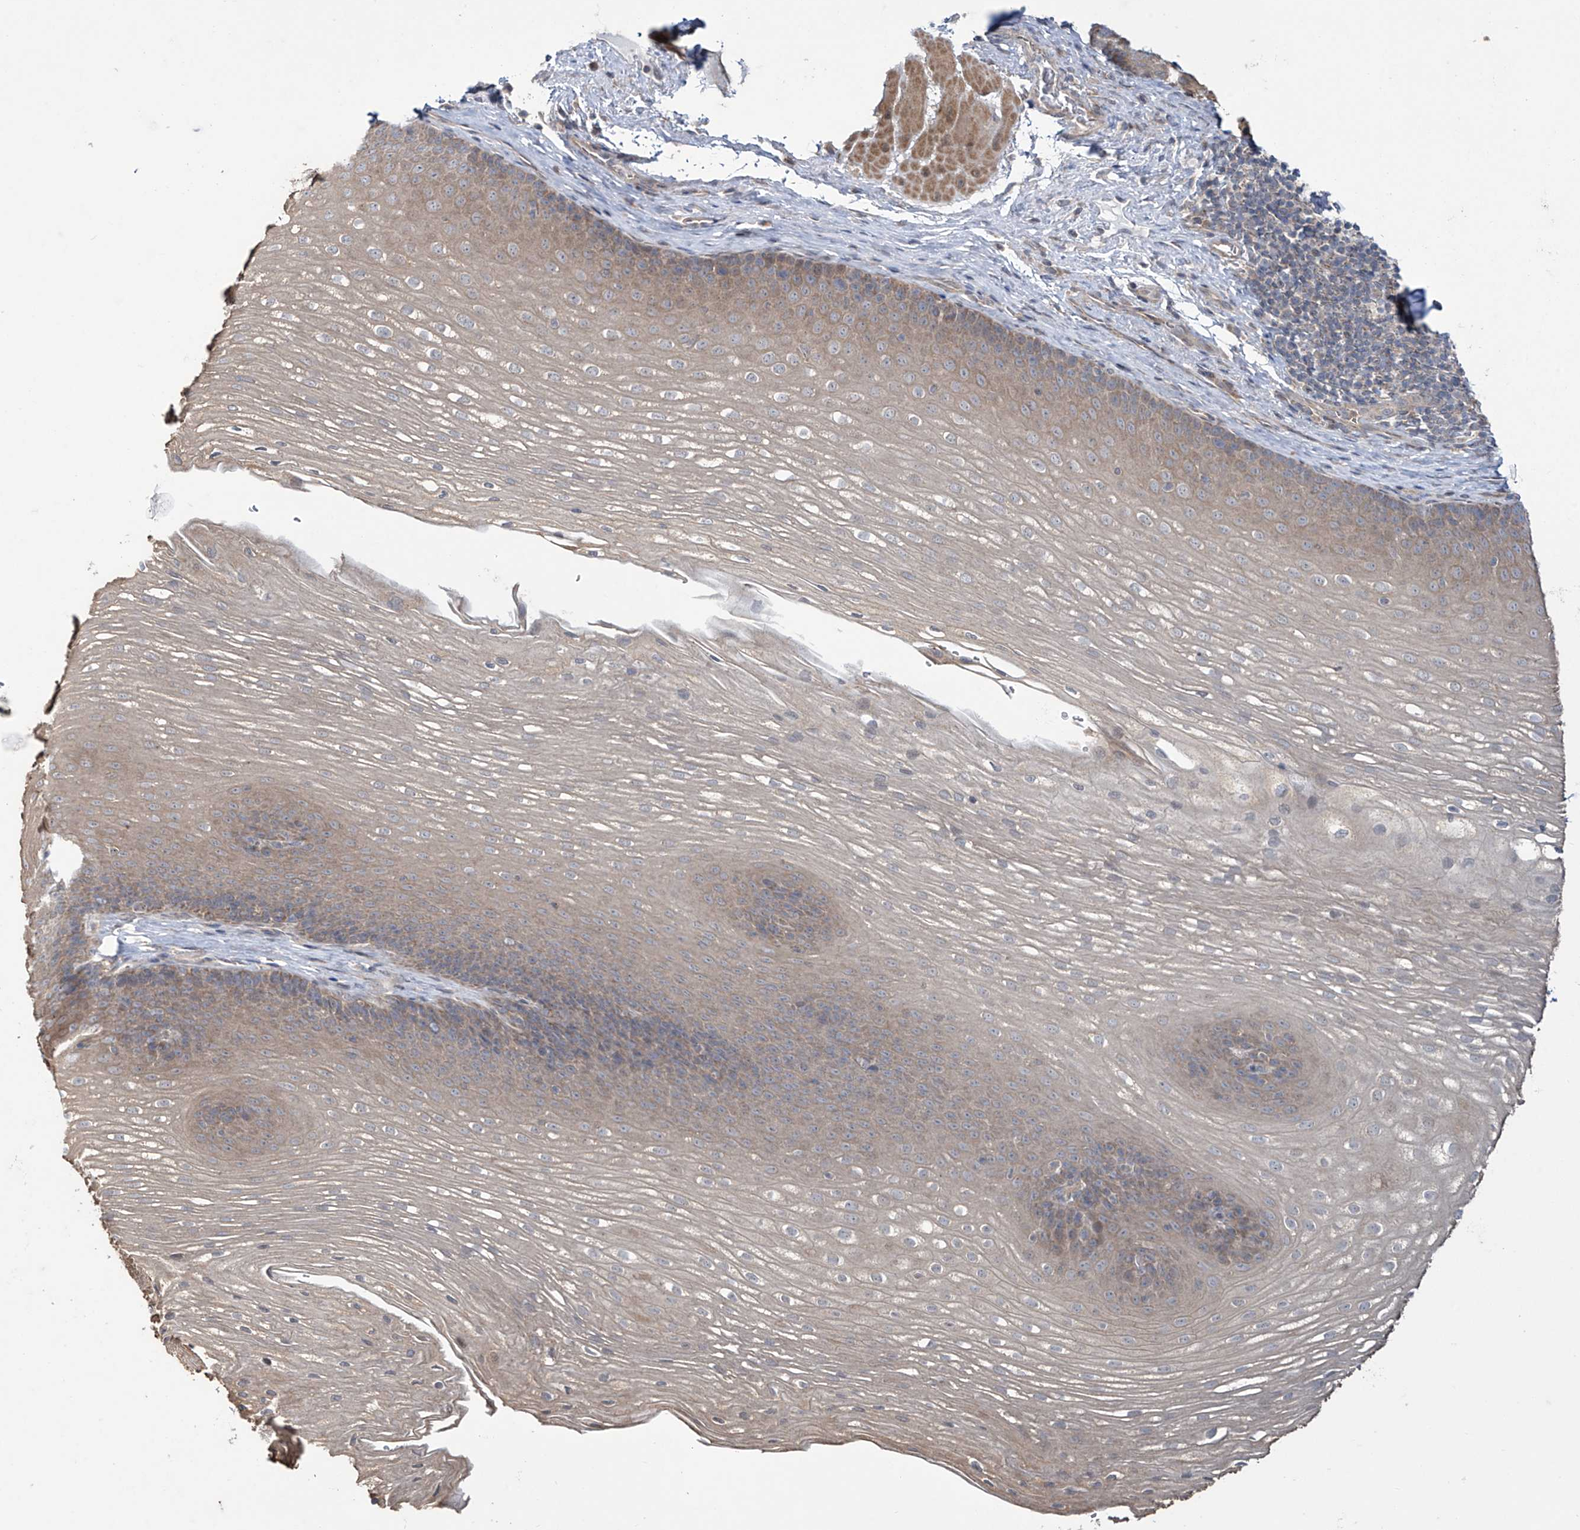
{"staining": {"intensity": "moderate", "quantity": "25%-75%", "location": "cytoplasmic/membranous"}, "tissue": "esophagus", "cell_type": "Squamous epithelial cells", "image_type": "normal", "snomed": [{"axis": "morphology", "description": "Normal tissue, NOS"}, {"axis": "topography", "description": "Esophagus"}], "caption": "Protein staining of unremarkable esophagus displays moderate cytoplasmic/membranous expression in about 25%-75% of squamous epithelial cells.", "gene": "TRIM60", "patient": {"sex": "female", "age": 66}}